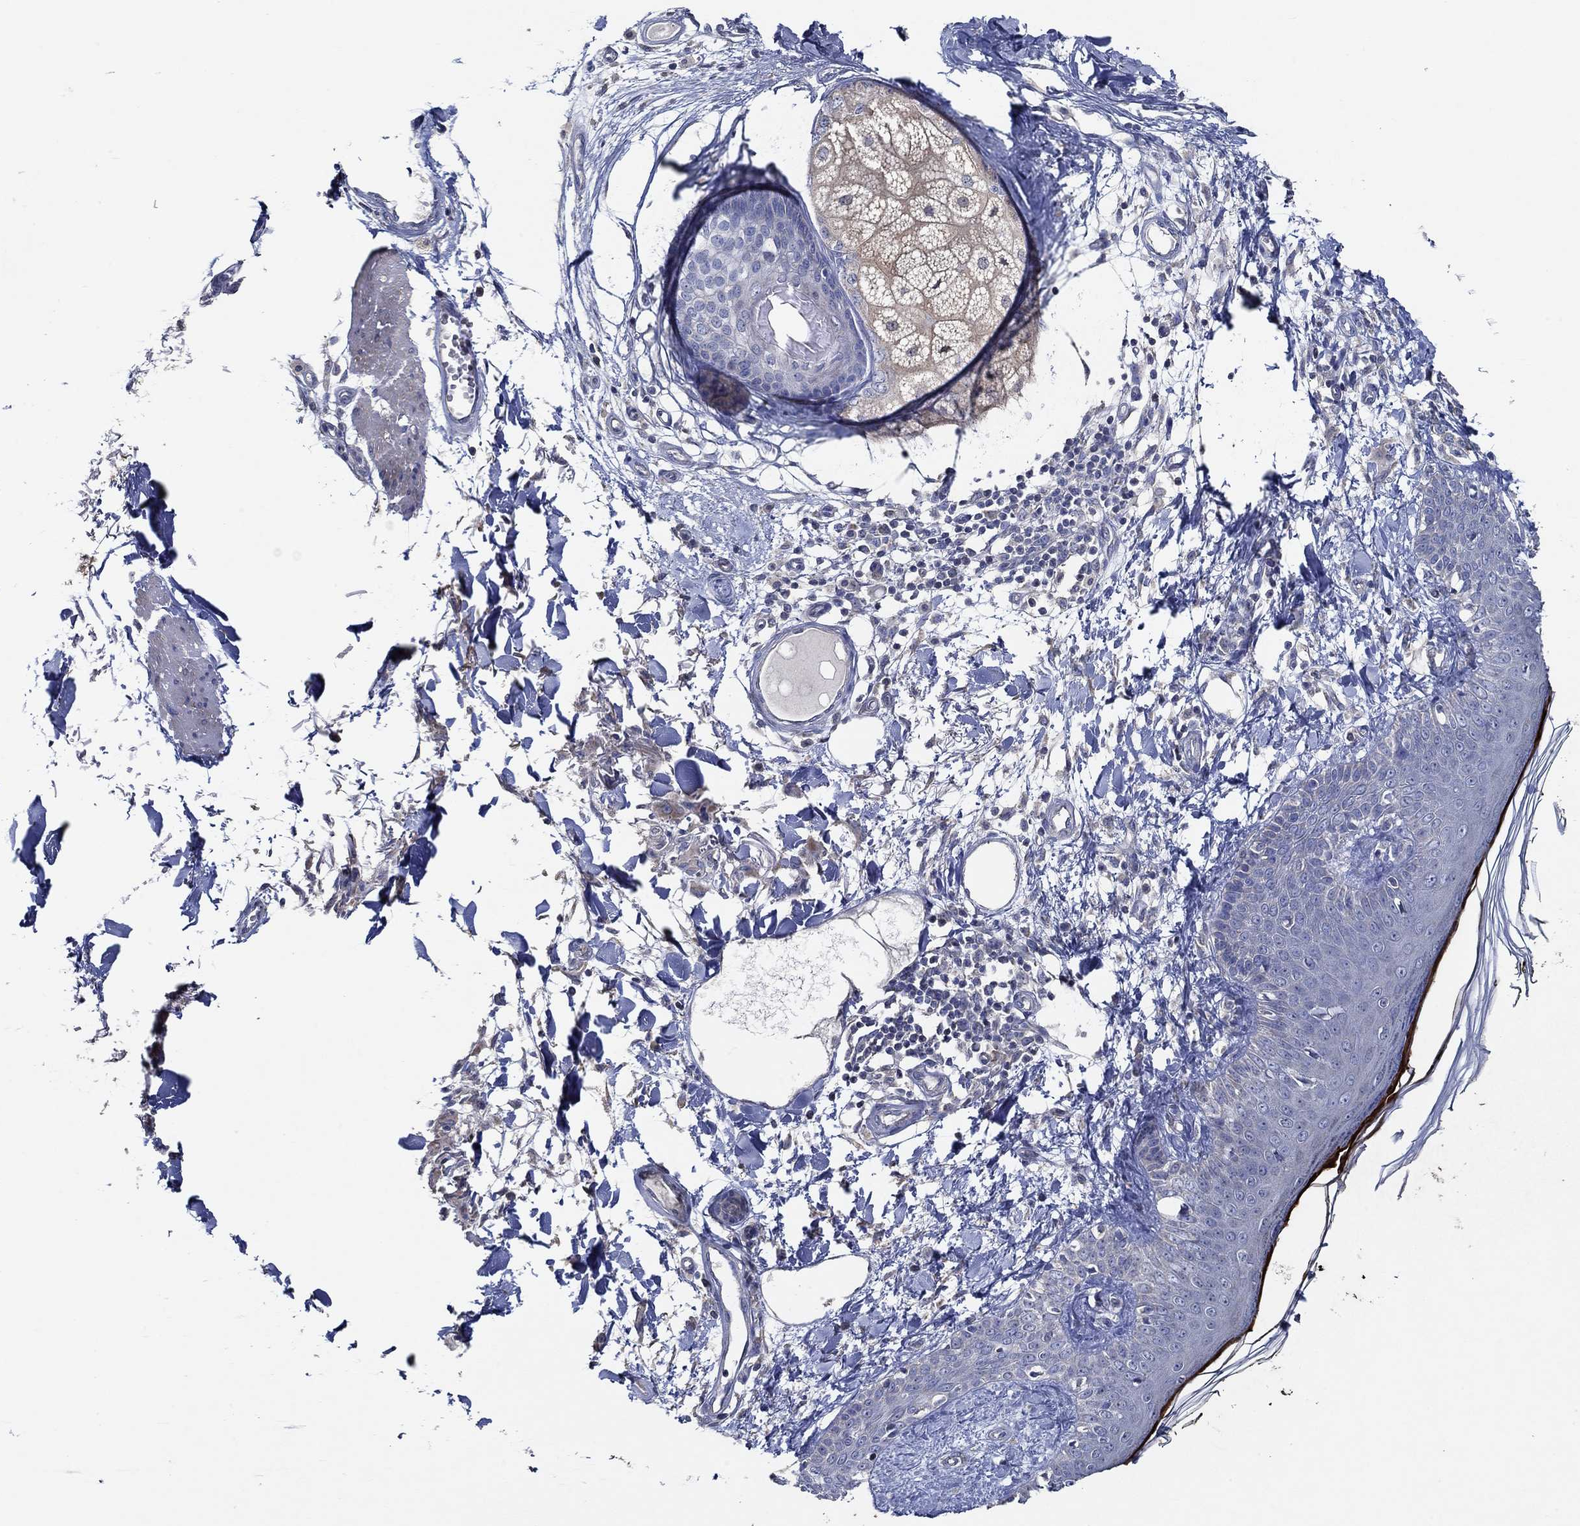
{"staining": {"intensity": "negative", "quantity": "none", "location": "none"}, "tissue": "skin", "cell_type": "Fibroblasts", "image_type": "normal", "snomed": [{"axis": "morphology", "description": "Normal tissue, NOS"}, {"axis": "topography", "description": "Skin"}], "caption": "High power microscopy micrograph of an IHC micrograph of unremarkable skin, revealing no significant expression in fibroblasts.", "gene": "DOCK3", "patient": {"sex": "male", "age": 76}}